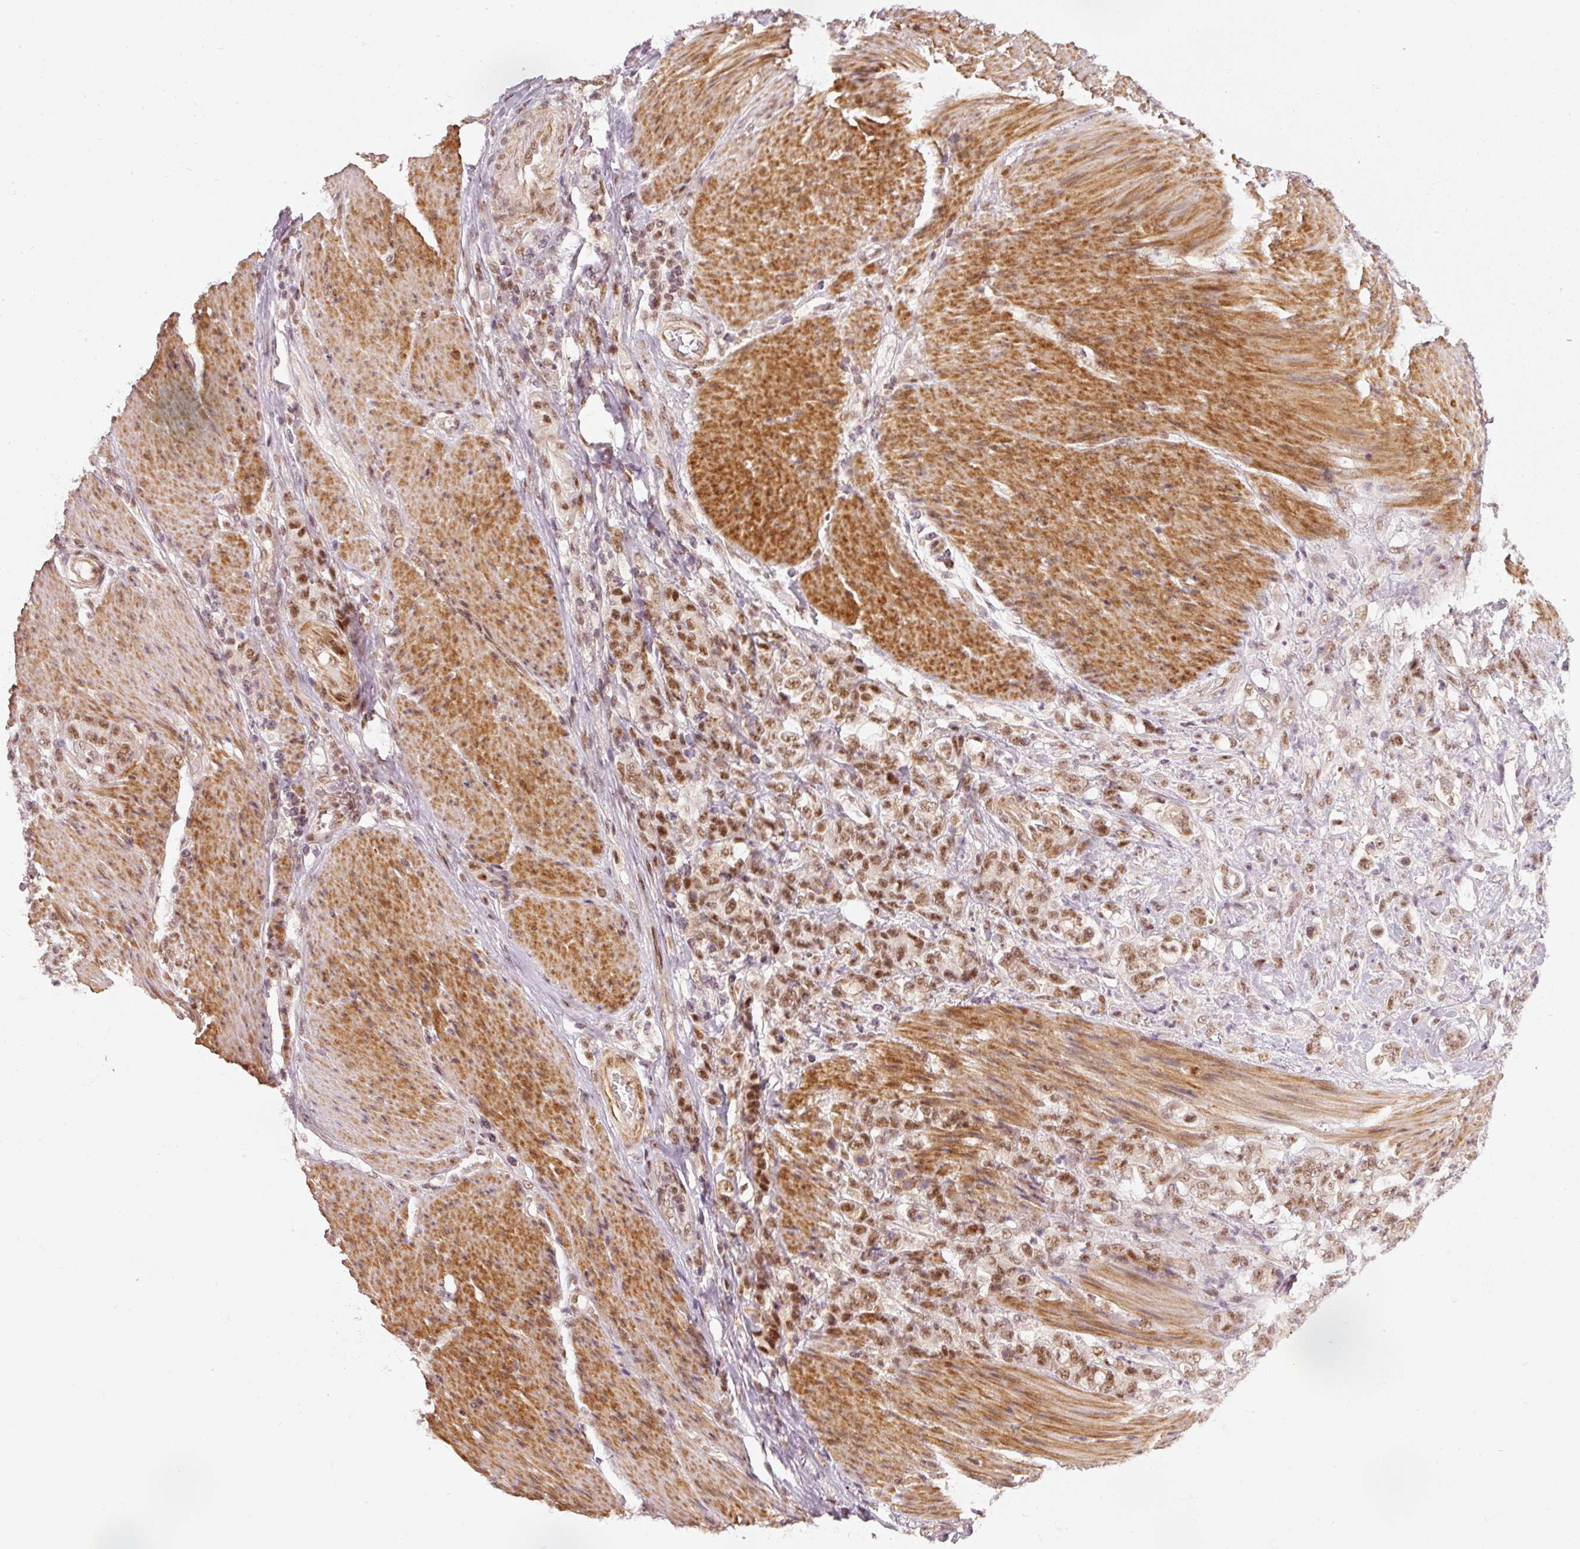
{"staining": {"intensity": "moderate", "quantity": ">75%", "location": "nuclear"}, "tissue": "stomach cancer", "cell_type": "Tumor cells", "image_type": "cancer", "snomed": [{"axis": "morphology", "description": "Adenocarcinoma, NOS"}, {"axis": "topography", "description": "Stomach"}], "caption": "A brown stain highlights moderate nuclear positivity of a protein in stomach adenocarcinoma tumor cells. Ihc stains the protein in brown and the nuclei are stained blue.", "gene": "THOC6", "patient": {"sex": "female", "age": 79}}